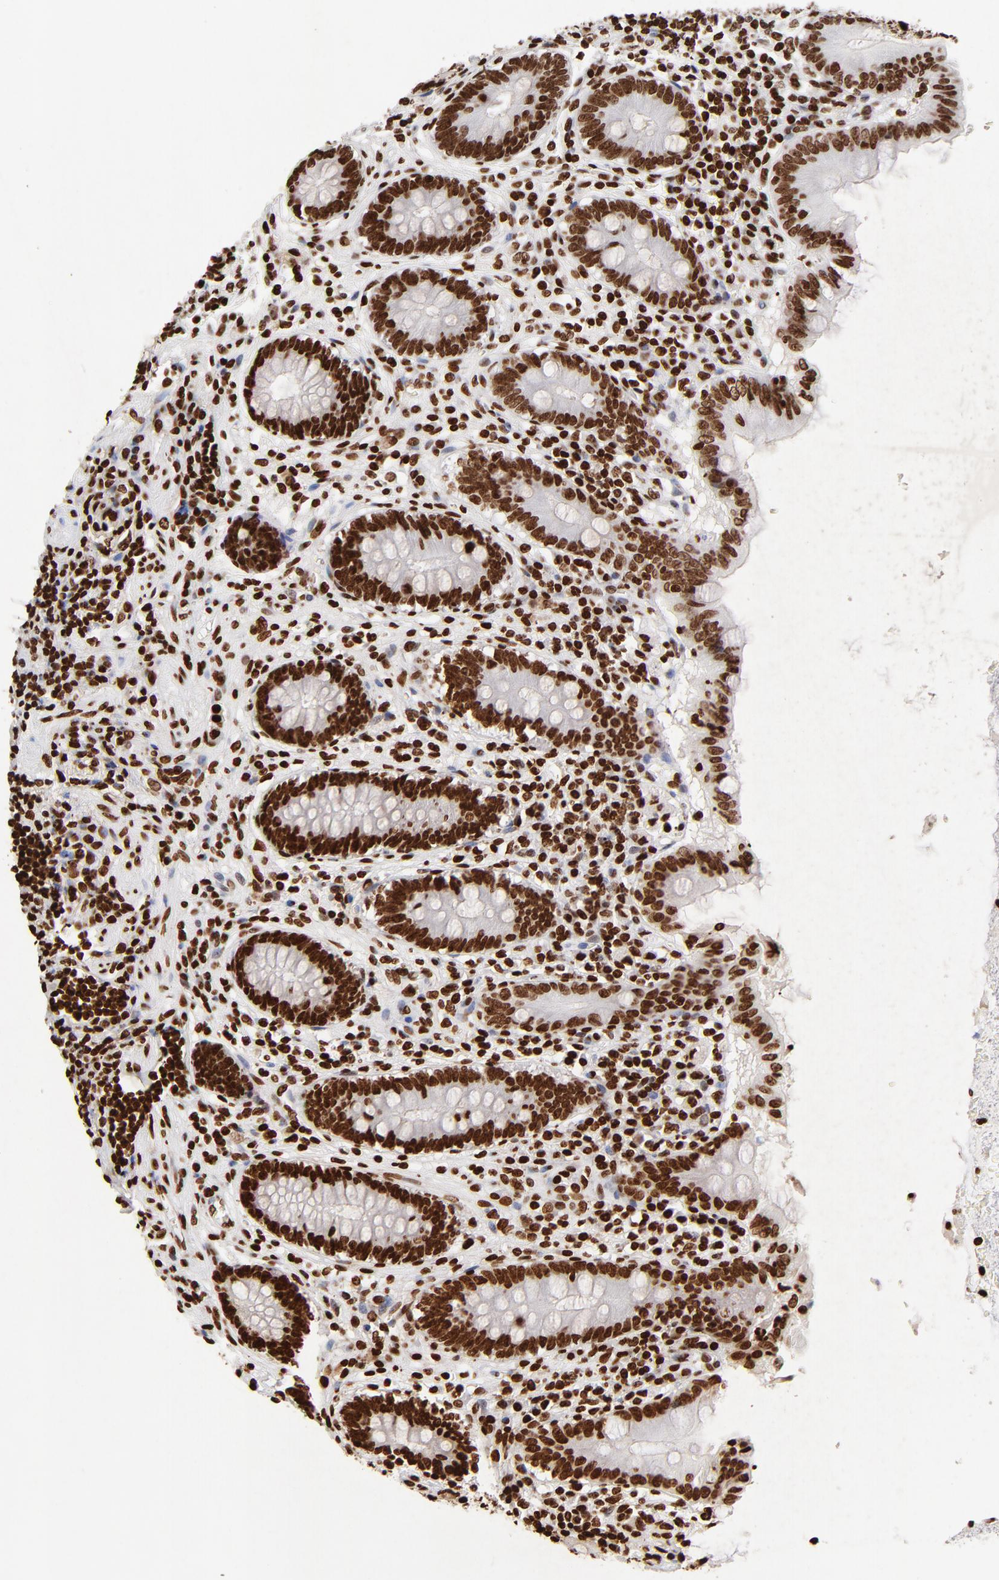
{"staining": {"intensity": "strong", "quantity": ">75%", "location": "nuclear"}, "tissue": "appendix", "cell_type": "Glandular cells", "image_type": "normal", "snomed": [{"axis": "morphology", "description": "Normal tissue, NOS"}, {"axis": "topography", "description": "Appendix"}], "caption": "Glandular cells display high levels of strong nuclear expression in approximately >75% of cells in unremarkable appendix.", "gene": "FBH1", "patient": {"sex": "female", "age": 50}}